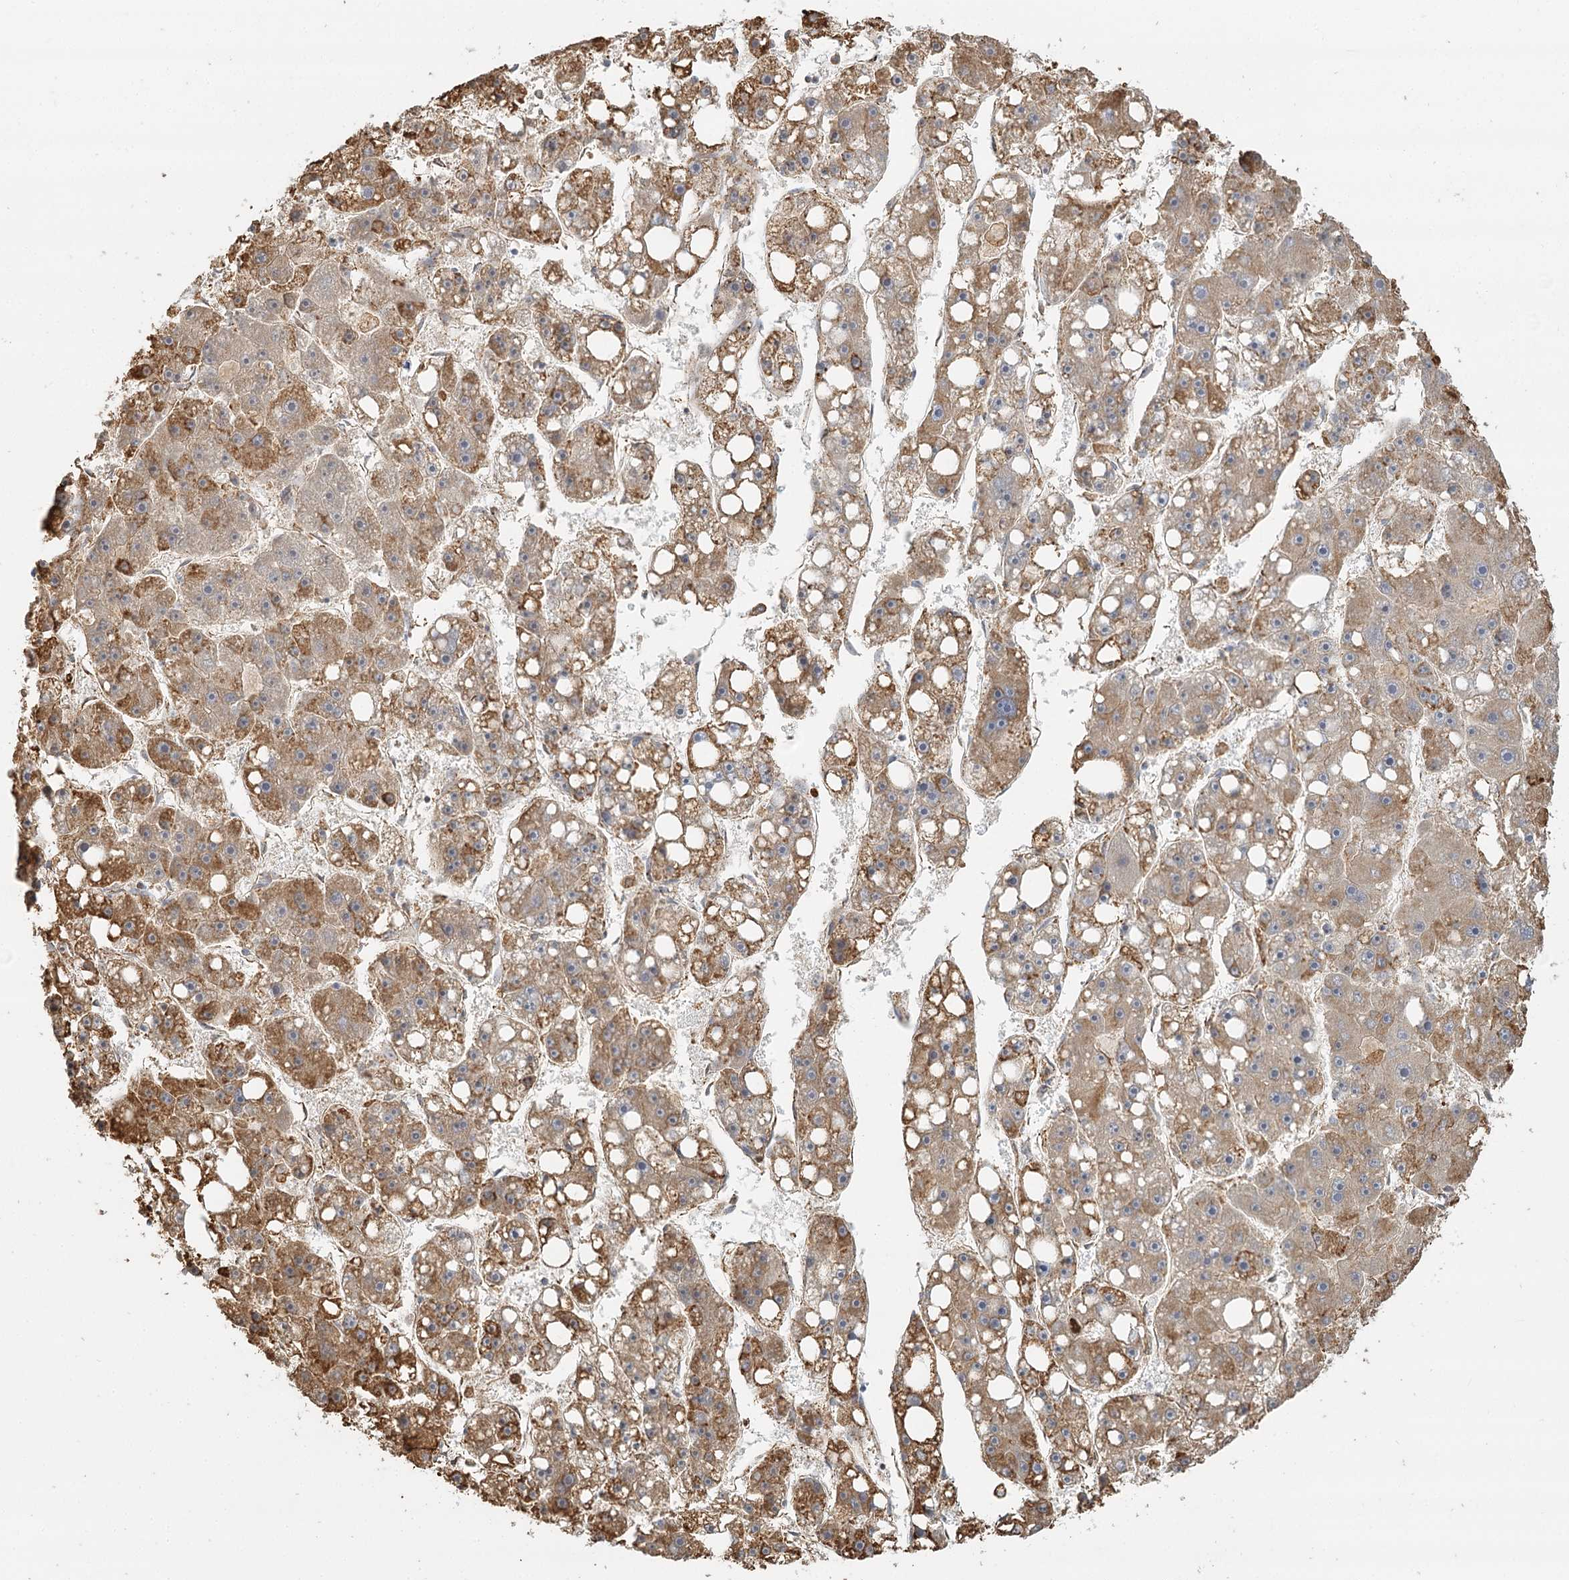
{"staining": {"intensity": "moderate", "quantity": ">75%", "location": "cytoplasmic/membranous"}, "tissue": "liver cancer", "cell_type": "Tumor cells", "image_type": "cancer", "snomed": [{"axis": "morphology", "description": "Carcinoma, Hepatocellular, NOS"}, {"axis": "topography", "description": "Liver"}], "caption": "Brown immunohistochemical staining in hepatocellular carcinoma (liver) shows moderate cytoplasmic/membranous expression in about >75% of tumor cells. (brown staining indicates protein expression, while blue staining denotes nuclei).", "gene": "TAS1R1", "patient": {"sex": "female", "age": 61}}